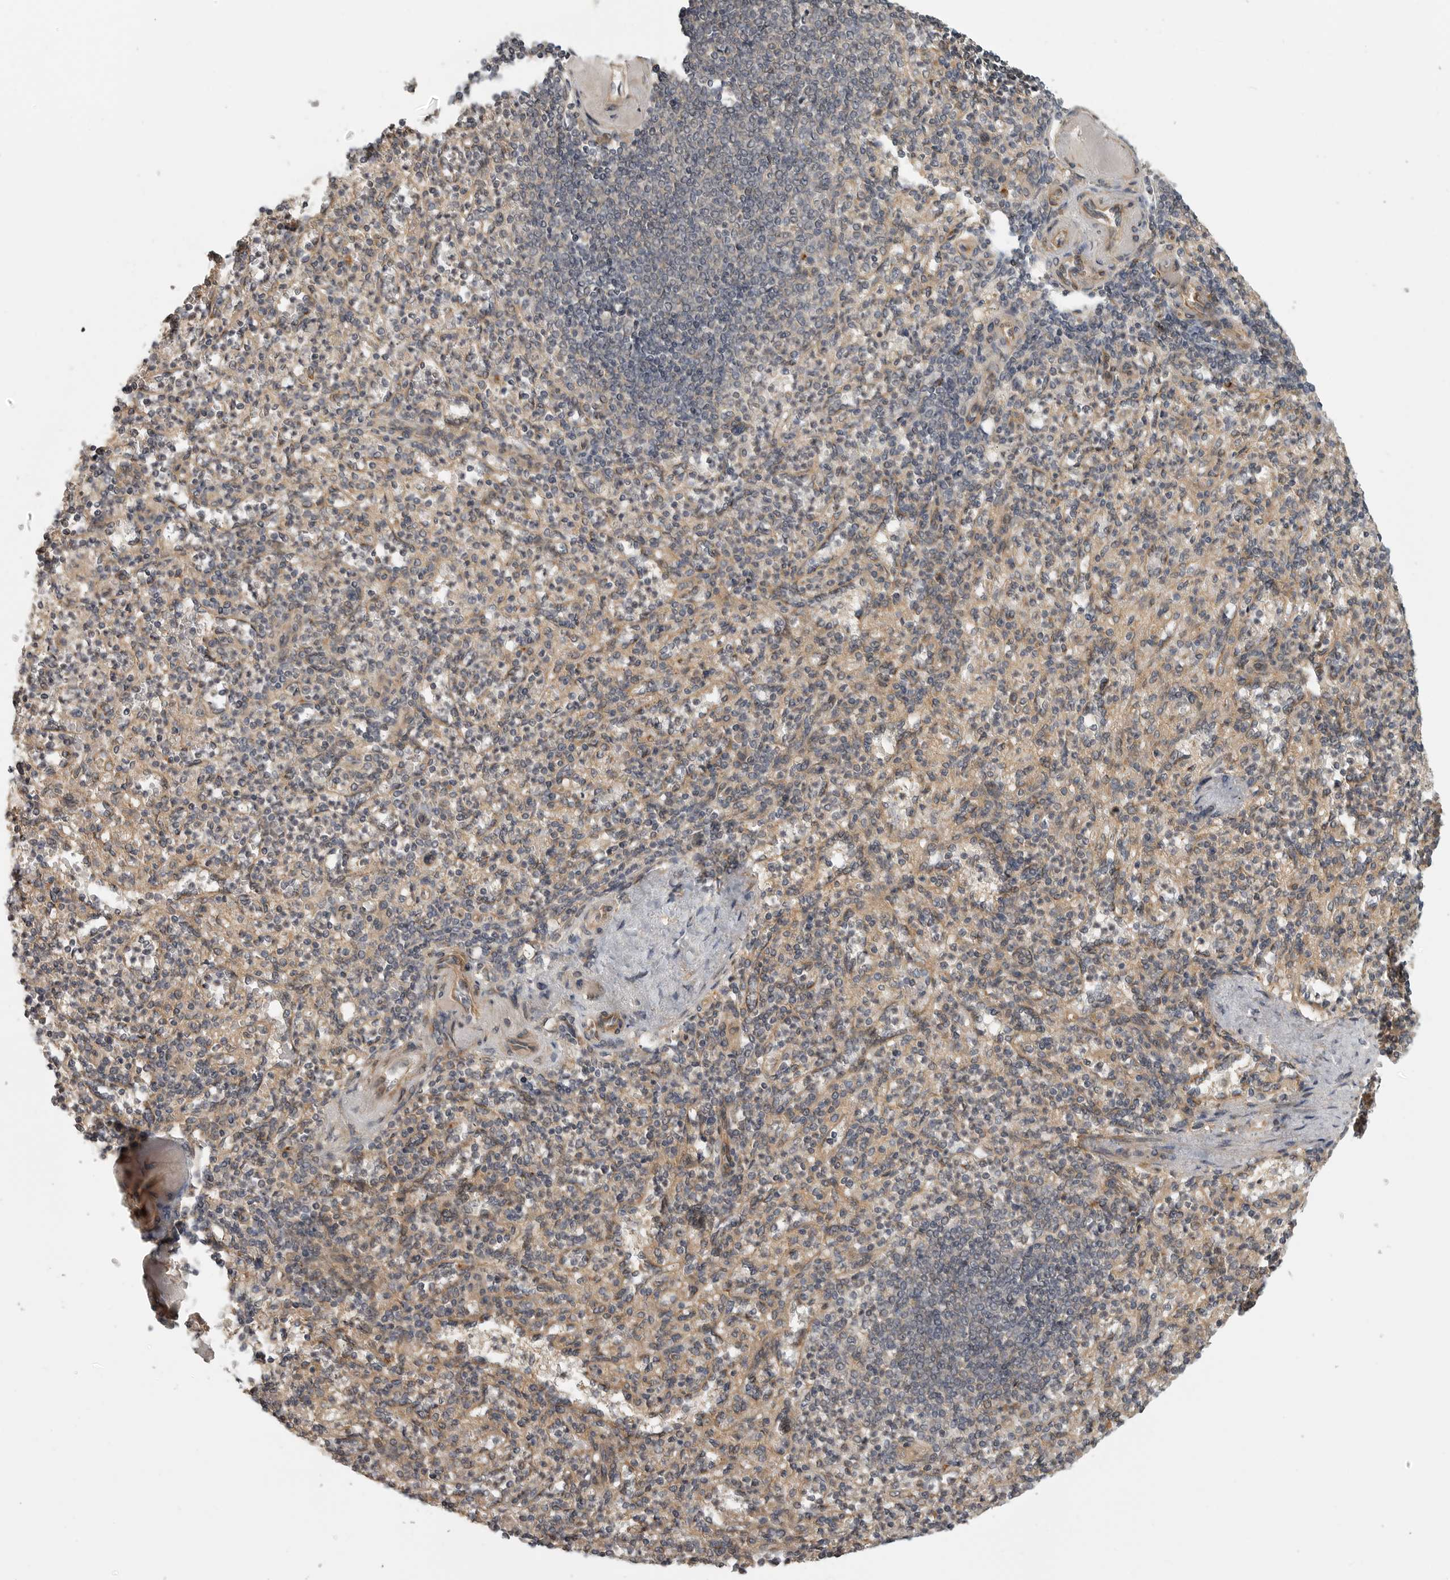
{"staining": {"intensity": "weak", "quantity": "25%-75%", "location": "cytoplasmic/membranous"}, "tissue": "spleen", "cell_type": "Cells in red pulp", "image_type": "normal", "snomed": [{"axis": "morphology", "description": "Normal tissue, NOS"}, {"axis": "topography", "description": "Spleen"}], "caption": "This is an image of immunohistochemistry (IHC) staining of normal spleen, which shows weak expression in the cytoplasmic/membranous of cells in red pulp.", "gene": "CUEDC1", "patient": {"sex": "female", "age": 74}}